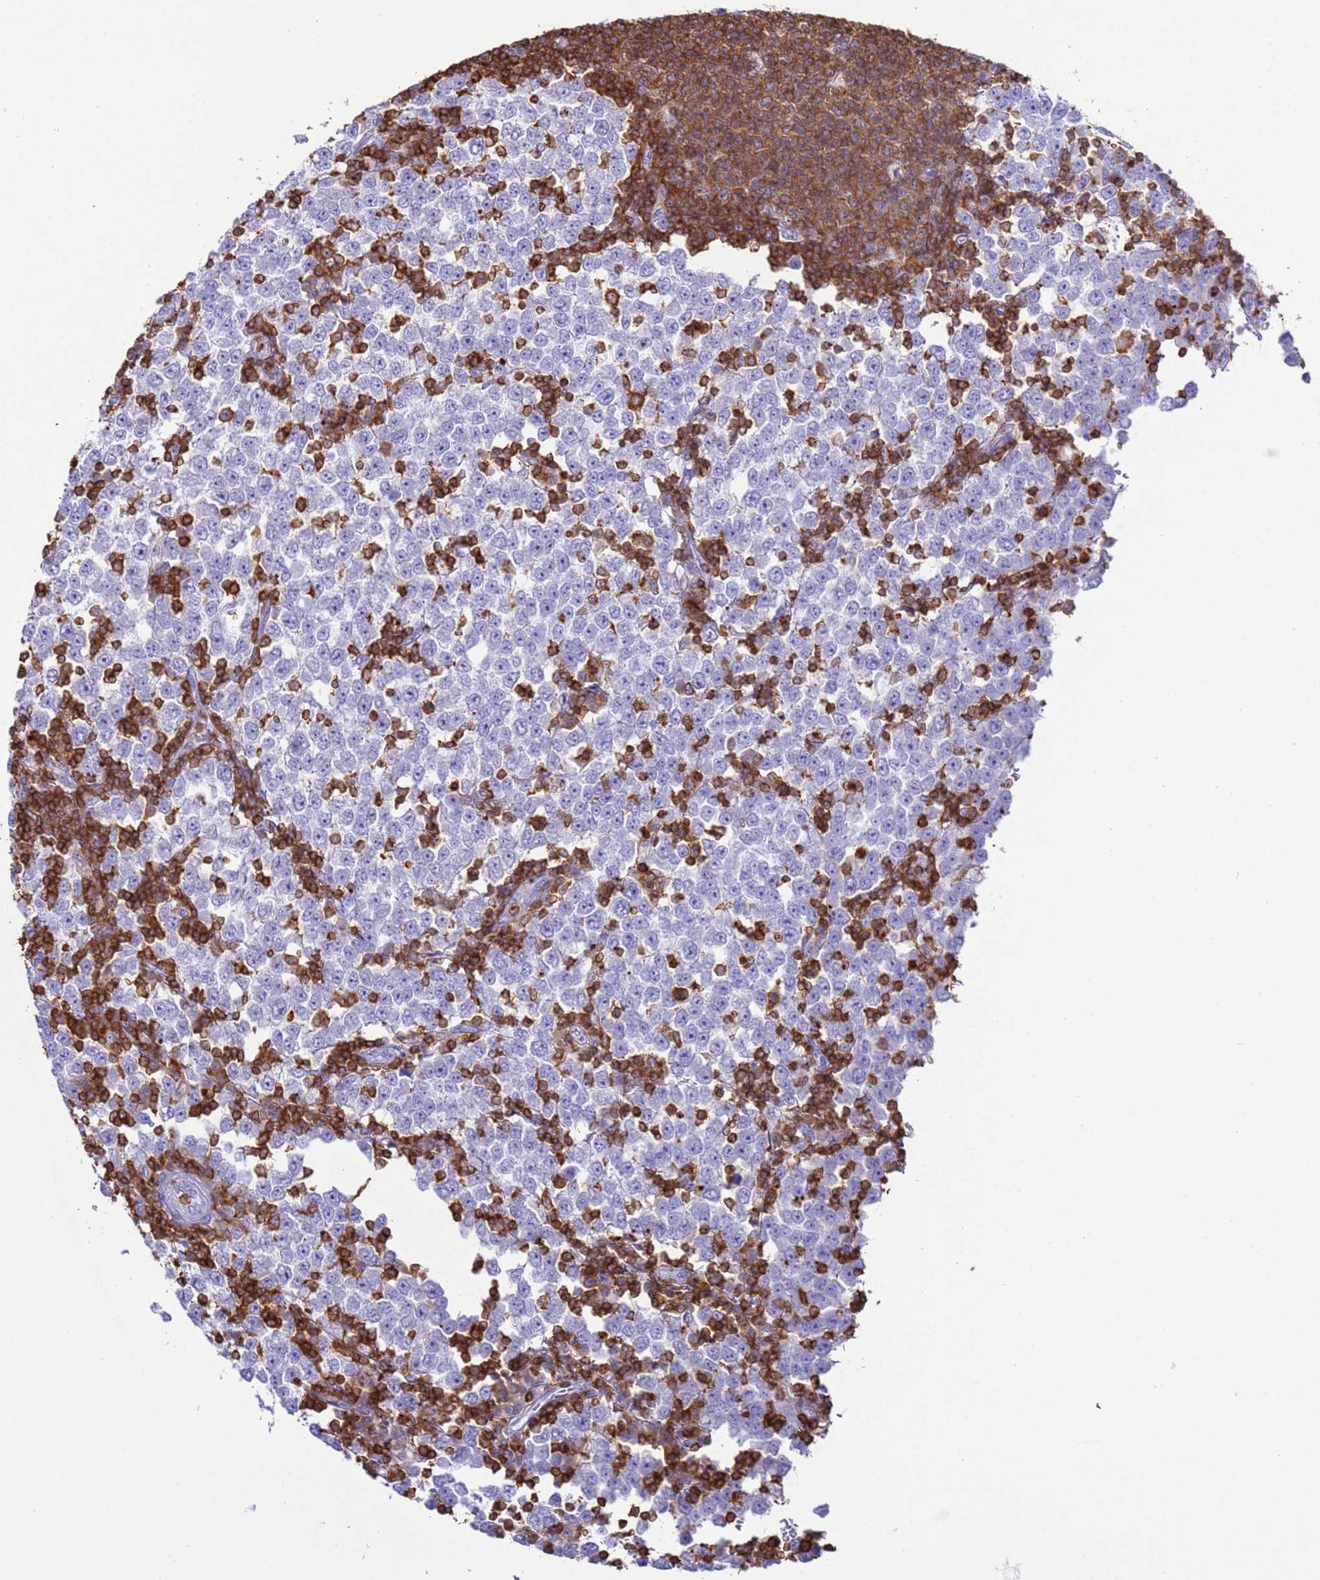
{"staining": {"intensity": "negative", "quantity": "none", "location": "none"}, "tissue": "testis cancer", "cell_type": "Tumor cells", "image_type": "cancer", "snomed": [{"axis": "morphology", "description": "Seminoma, NOS"}, {"axis": "topography", "description": "Testis"}], "caption": "Immunohistochemistry (IHC) histopathology image of neoplastic tissue: testis cancer (seminoma) stained with DAB reveals no significant protein staining in tumor cells.", "gene": "IRF5", "patient": {"sex": "male", "age": 65}}